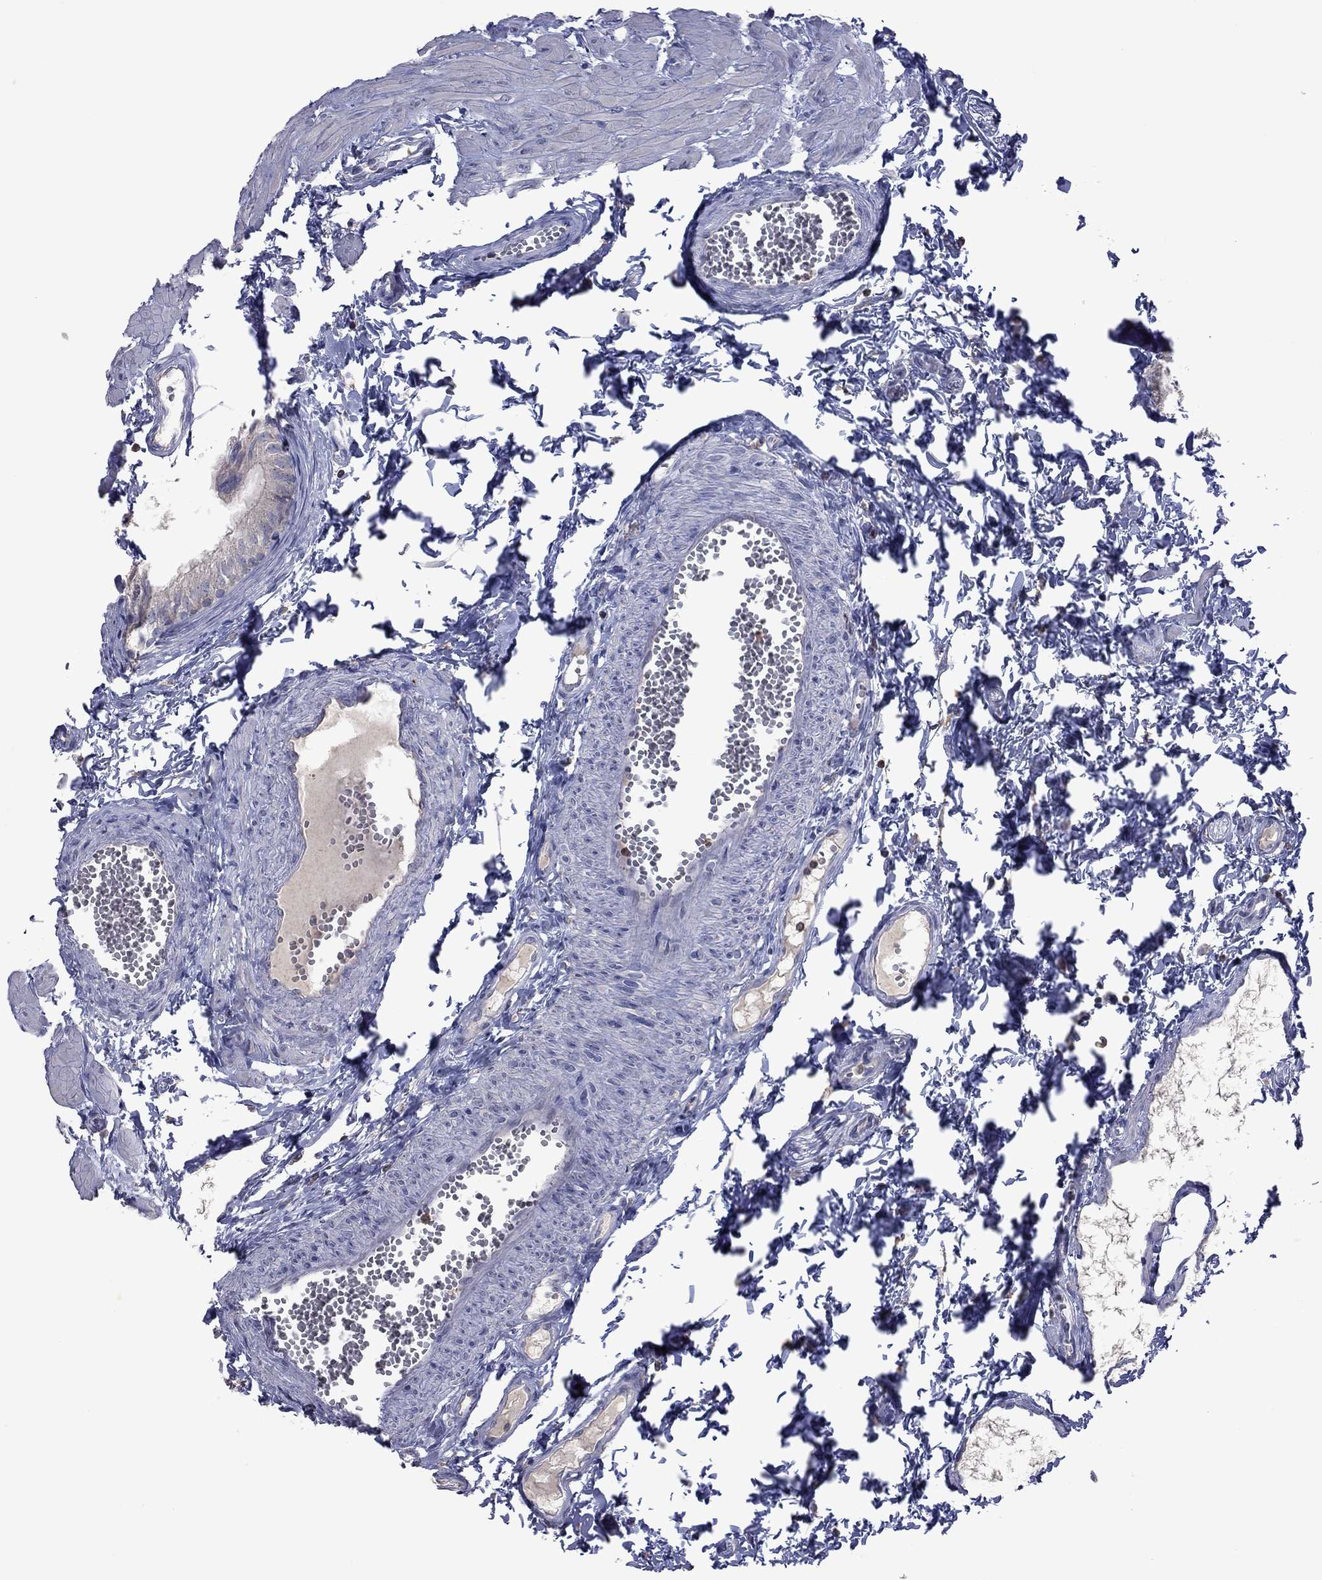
{"staining": {"intensity": "weak", "quantity": "<25%", "location": "cytoplasmic/membranous"}, "tissue": "epididymis", "cell_type": "Glandular cells", "image_type": "normal", "snomed": [{"axis": "morphology", "description": "Normal tissue, NOS"}, {"axis": "topography", "description": "Epididymis"}], "caption": "This photomicrograph is of normal epididymis stained with immunohistochemistry (IHC) to label a protein in brown with the nuclei are counter-stained blue. There is no positivity in glandular cells.", "gene": "ENSG00000288520", "patient": {"sex": "male", "age": 22}}